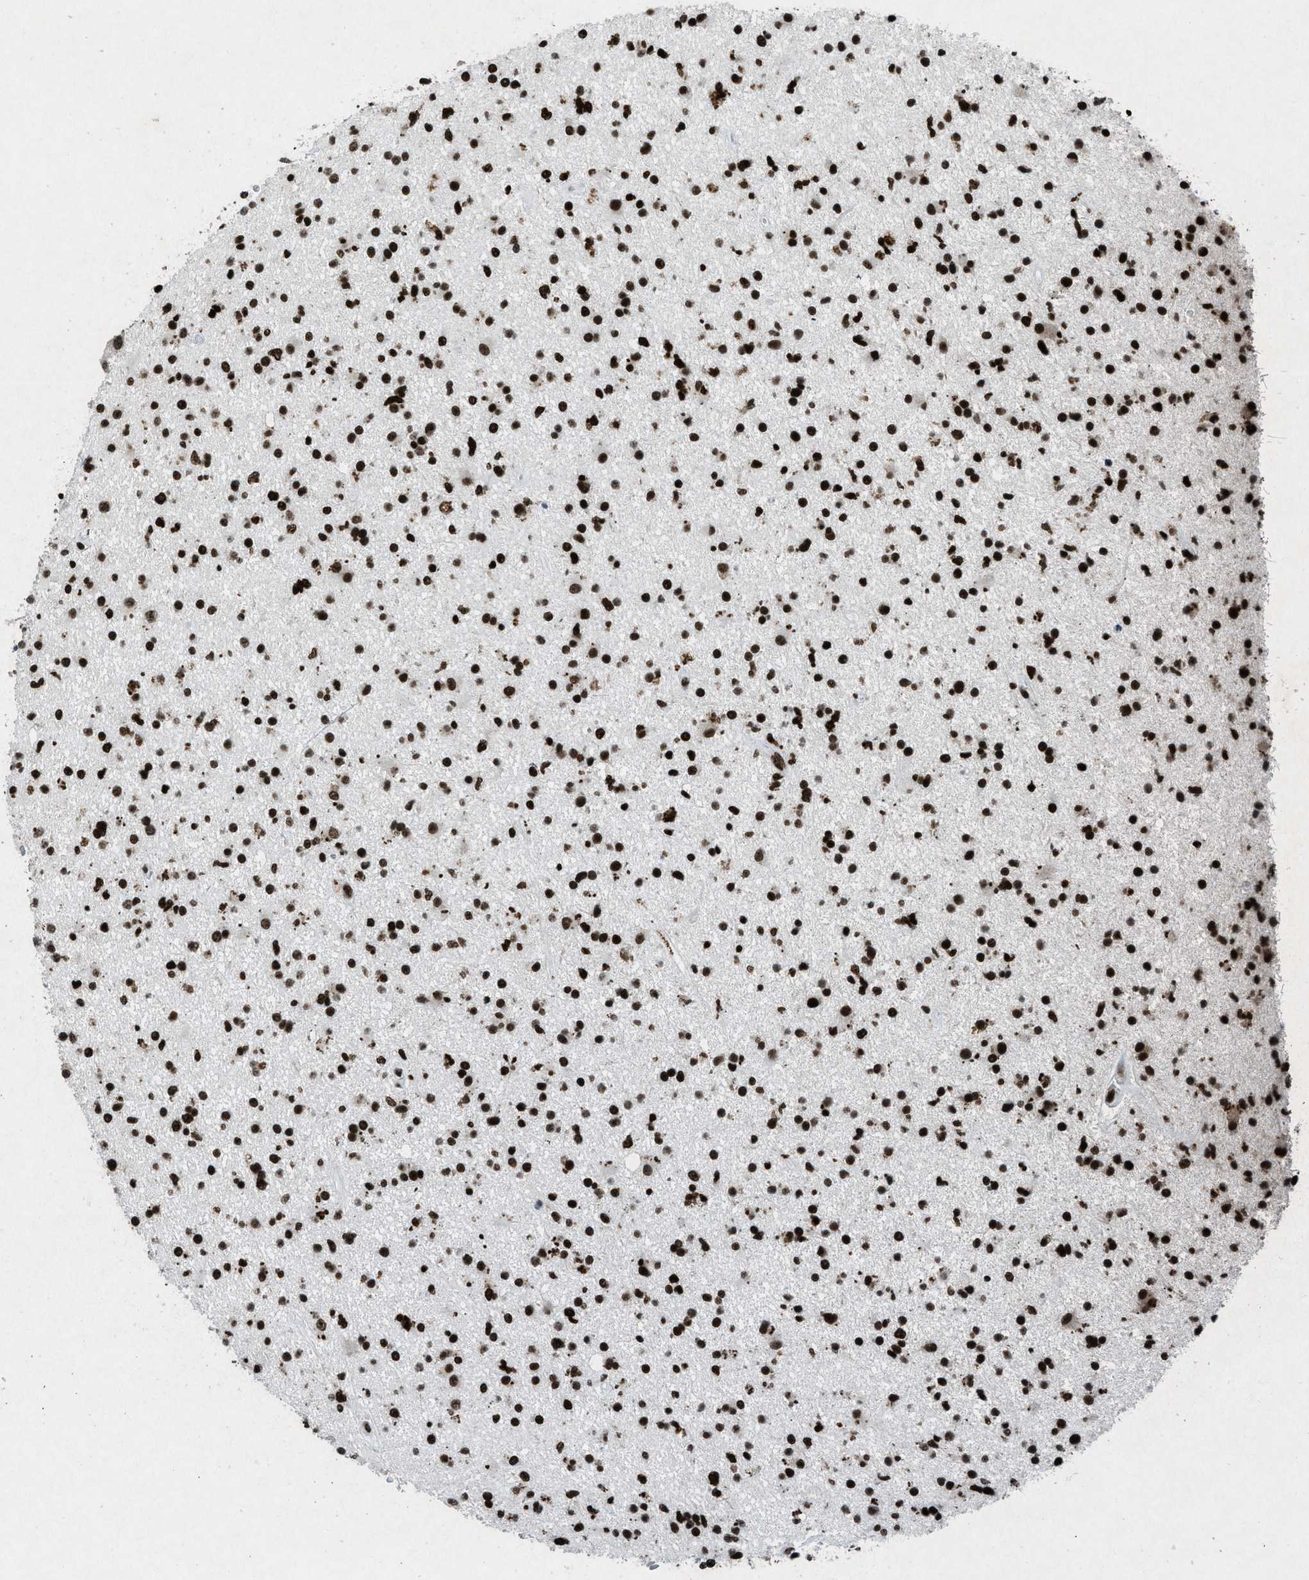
{"staining": {"intensity": "strong", "quantity": ">75%", "location": "nuclear"}, "tissue": "glioma", "cell_type": "Tumor cells", "image_type": "cancer", "snomed": [{"axis": "morphology", "description": "Glioma, malignant, High grade"}, {"axis": "topography", "description": "Brain"}], "caption": "Tumor cells show strong nuclear staining in approximately >75% of cells in glioma. (IHC, brightfield microscopy, high magnification).", "gene": "NXF1", "patient": {"sex": "male", "age": 33}}